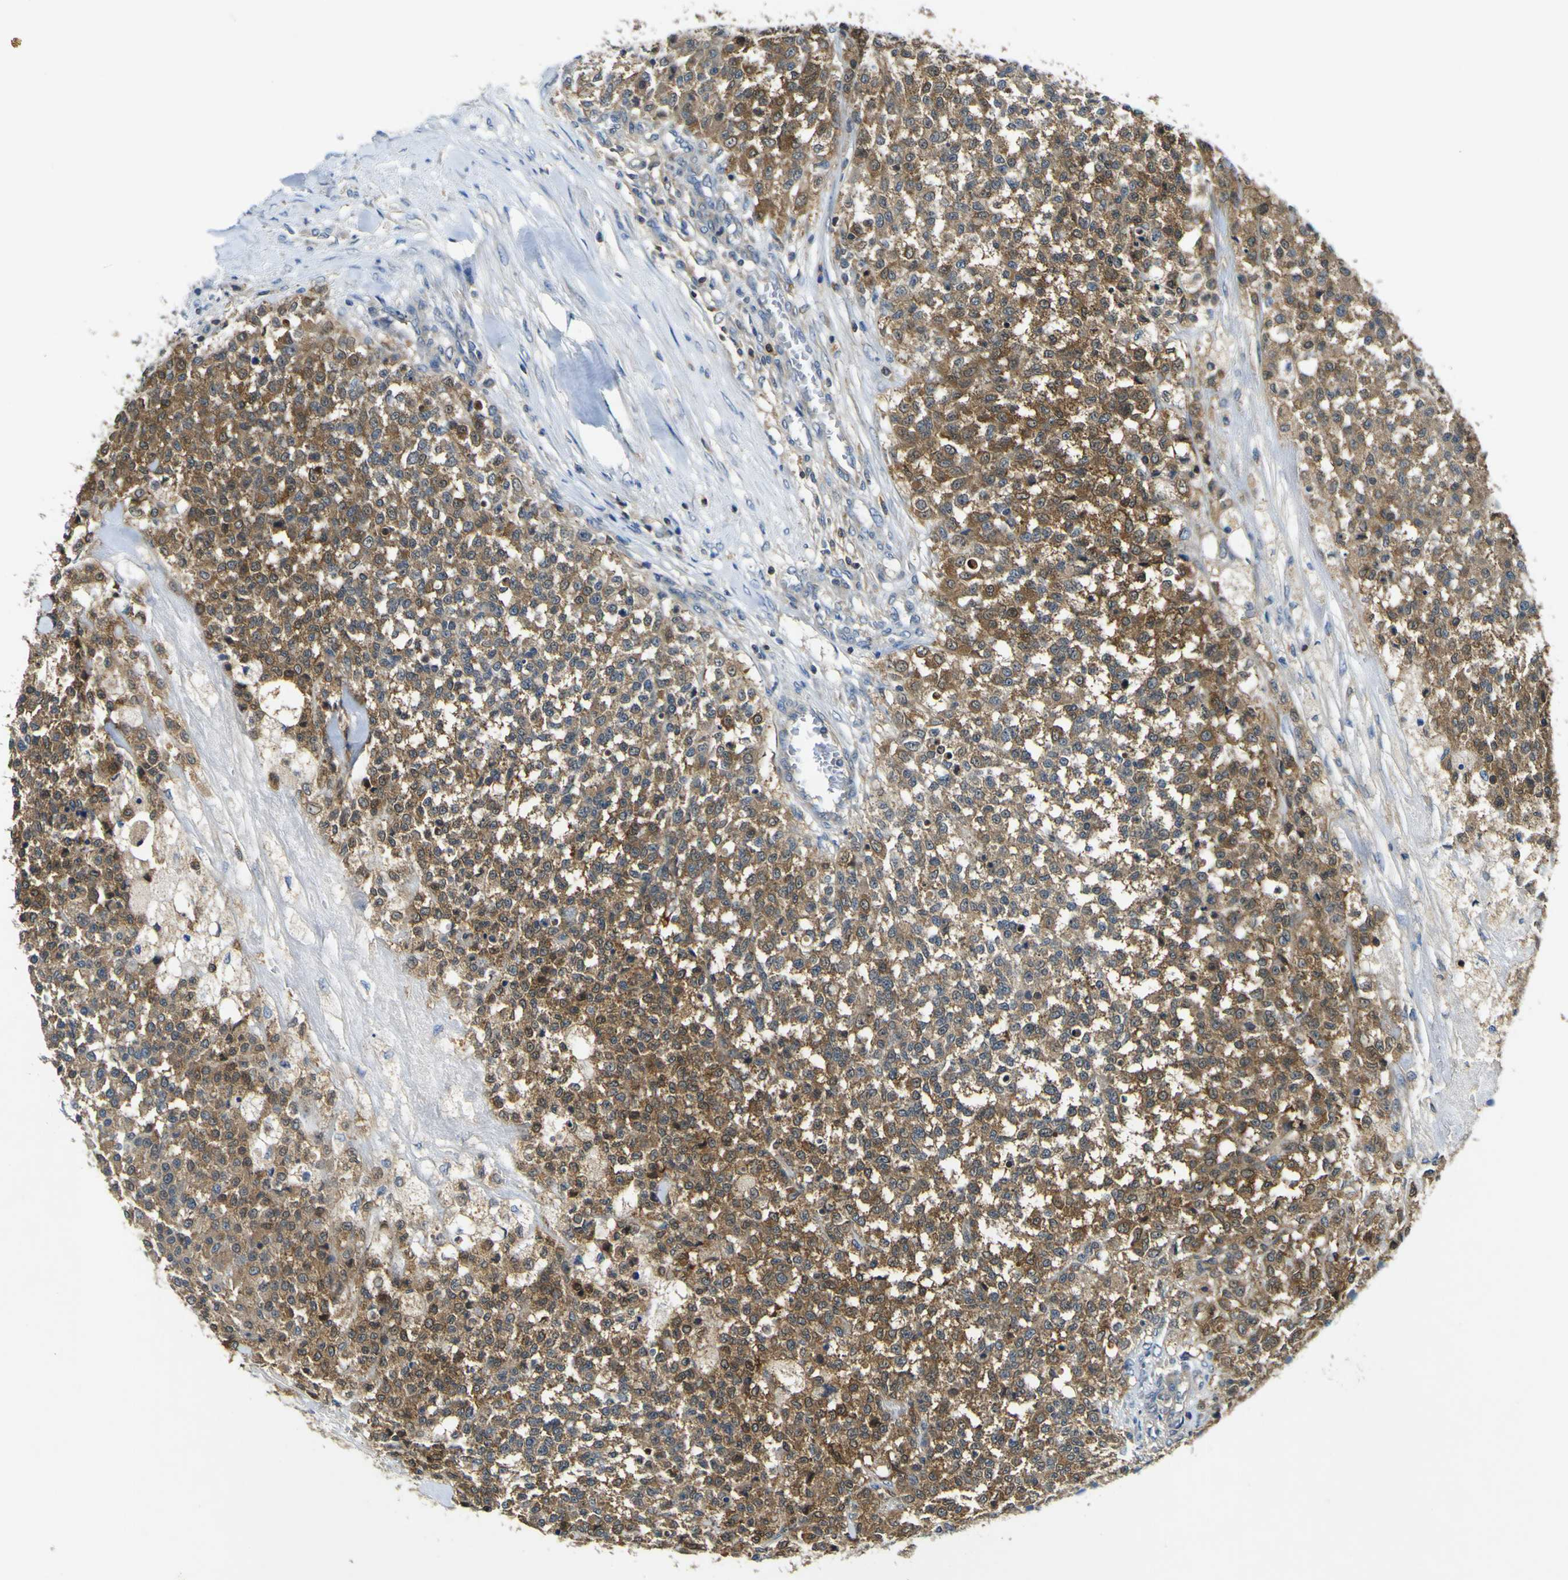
{"staining": {"intensity": "moderate", "quantity": ">75%", "location": "cytoplasmic/membranous"}, "tissue": "testis cancer", "cell_type": "Tumor cells", "image_type": "cancer", "snomed": [{"axis": "morphology", "description": "Seminoma, NOS"}, {"axis": "topography", "description": "Testis"}], "caption": "Seminoma (testis) stained for a protein shows moderate cytoplasmic/membranous positivity in tumor cells. (DAB (3,3'-diaminobenzidine) IHC, brown staining for protein, blue staining for nuclei).", "gene": "EML2", "patient": {"sex": "male", "age": 59}}